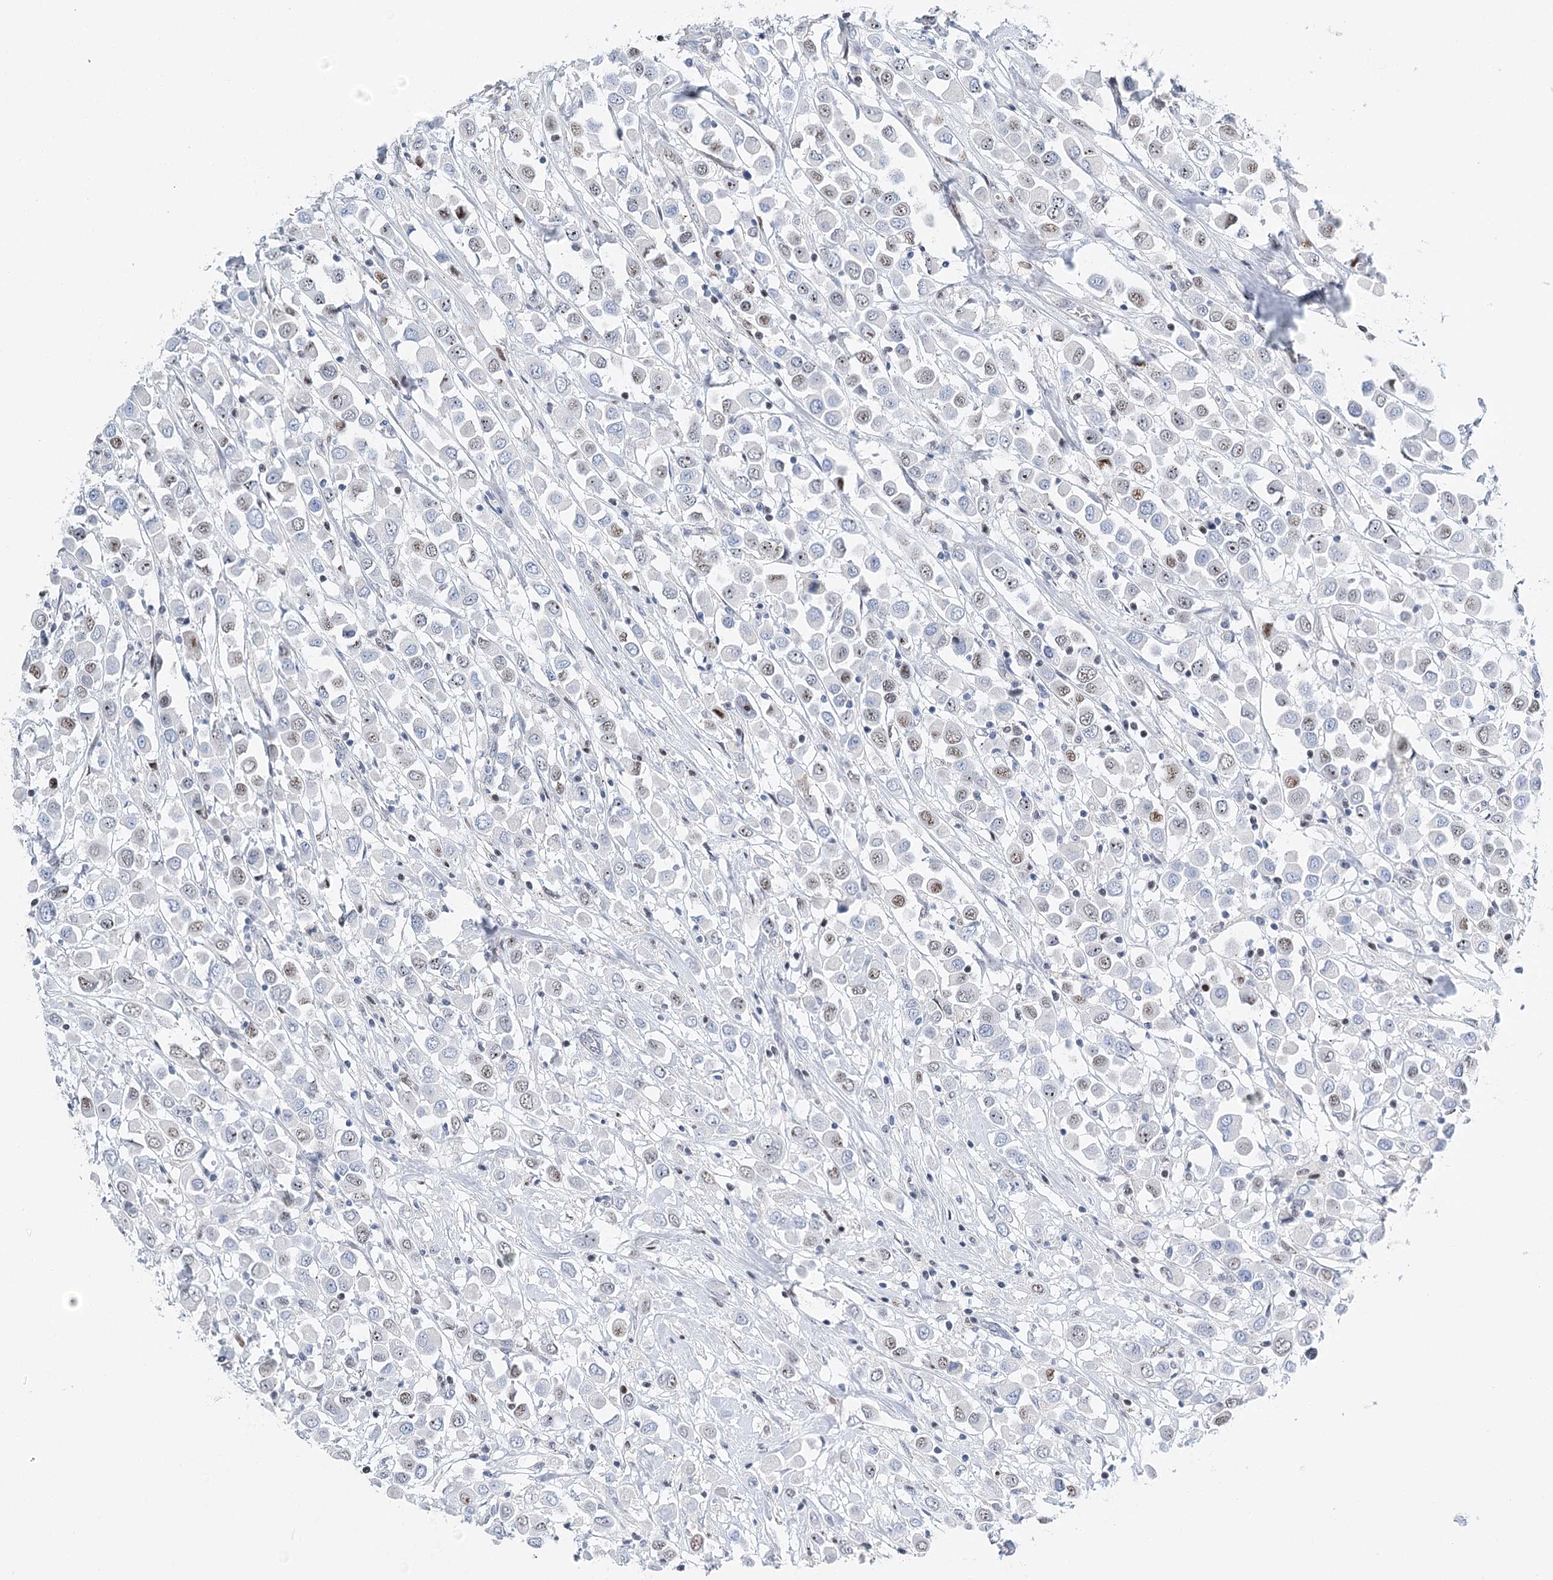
{"staining": {"intensity": "weak", "quantity": "25%-75%", "location": "nuclear"}, "tissue": "breast cancer", "cell_type": "Tumor cells", "image_type": "cancer", "snomed": [{"axis": "morphology", "description": "Duct carcinoma"}, {"axis": "topography", "description": "Breast"}], "caption": "An IHC micrograph of tumor tissue is shown. Protein staining in brown highlights weak nuclear positivity in breast infiltrating ductal carcinoma within tumor cells. (DAB (3,3'-diaminobenzidine) = brown stain, brightfield microscopy at high magnification).", "gene": "CAMTA1", "patient": {"sex": "female", "age": 61}}